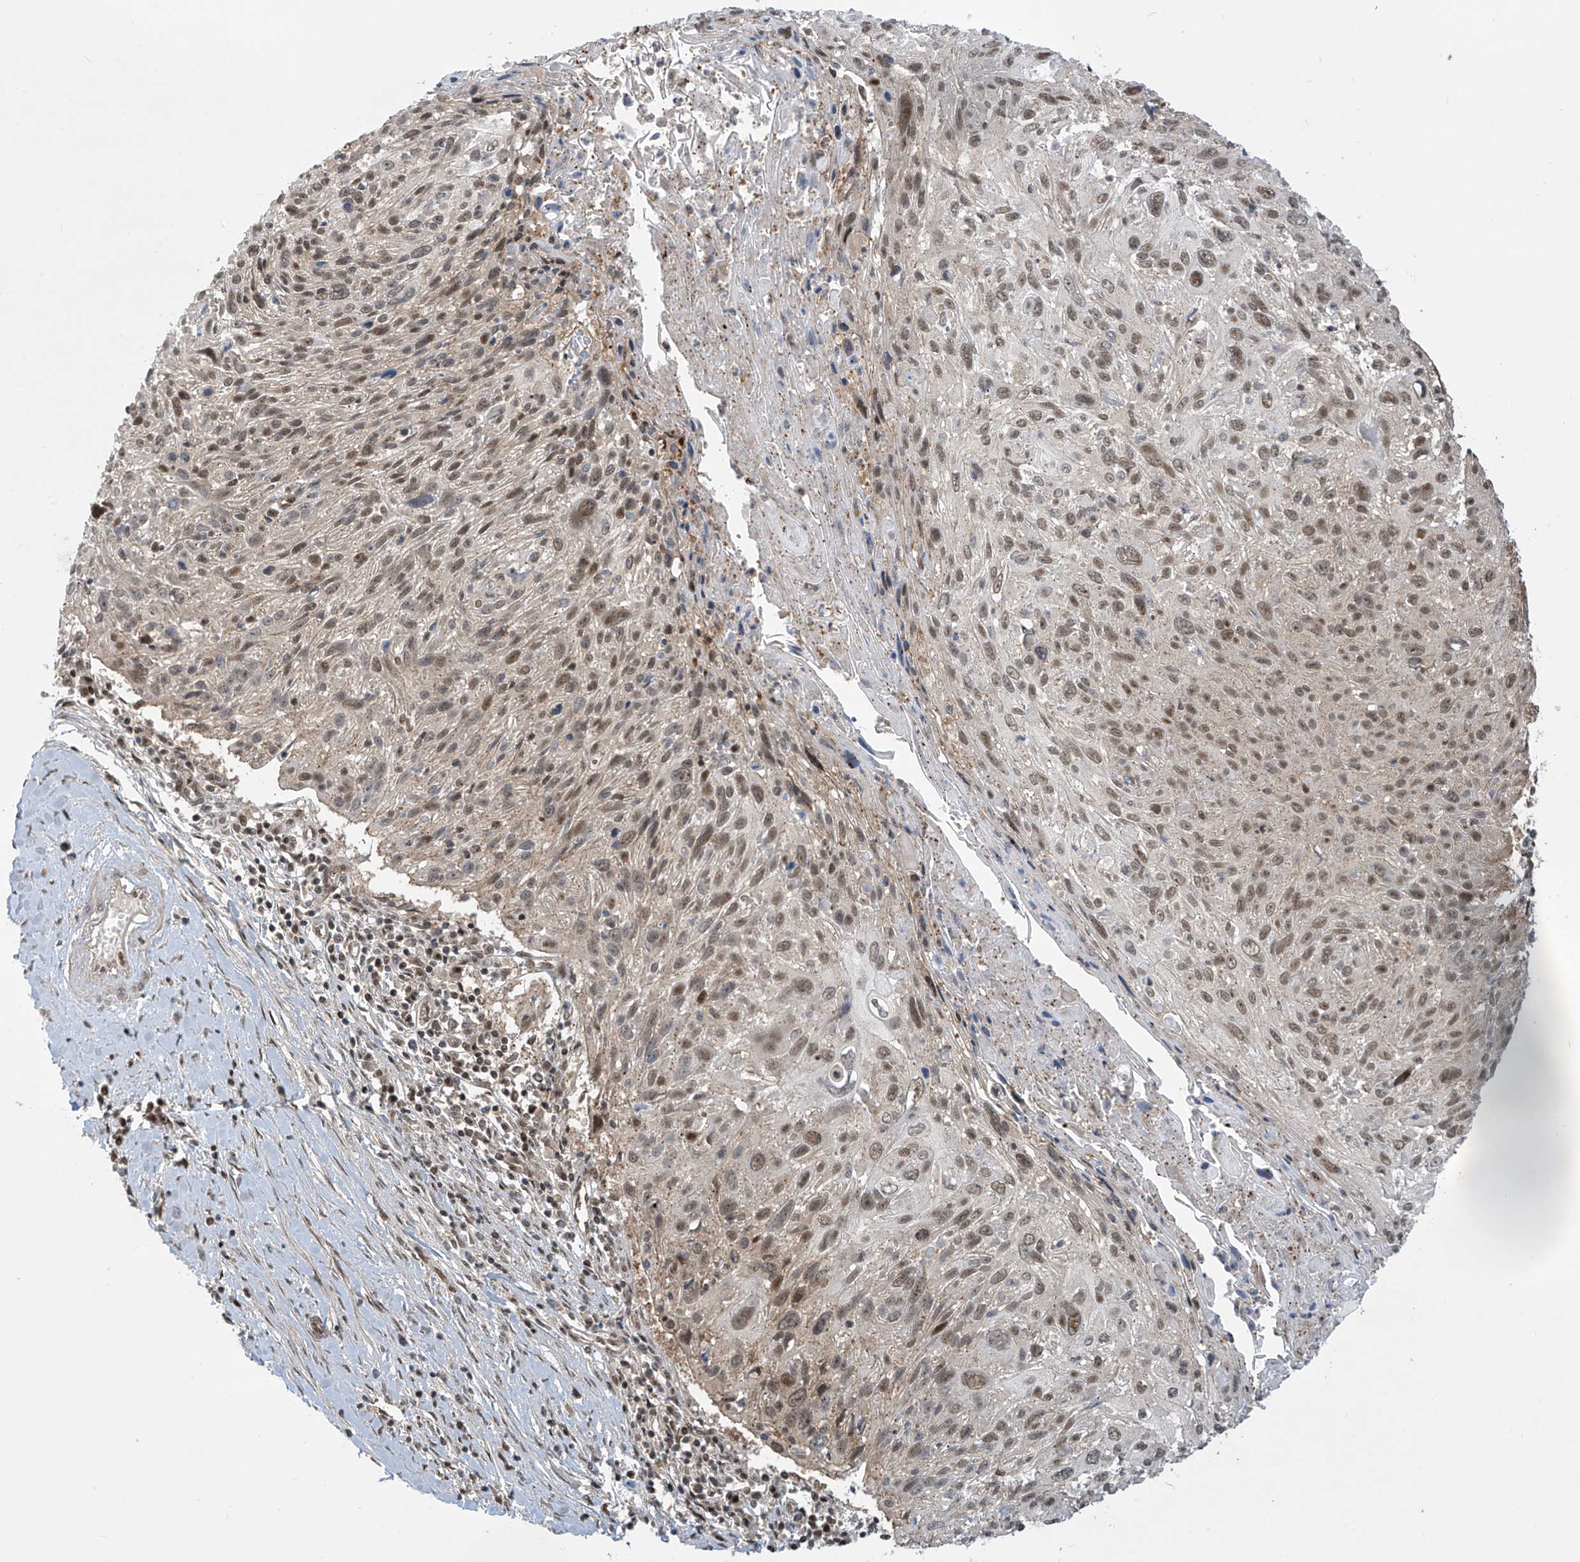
{"staining": {"intensity": "moderate", "quantity": ">75%", "location": "nuclear"}, "tissue": "cervical cancer", "cell_type": "Tumor cells", "image_type": "cancer", "snomed": [{"axis": "morphology", "description": "Squamous cell carcinoma, NOS"}, {"axis": "topography", "description": "Cervix"}], "caption": "Cervical cancer stained with IHC displays moderate nuclear positivity in about >75% of tumor cells.", "gene": "LAGE3", "patient": {"sex": "female", "age": 51}}